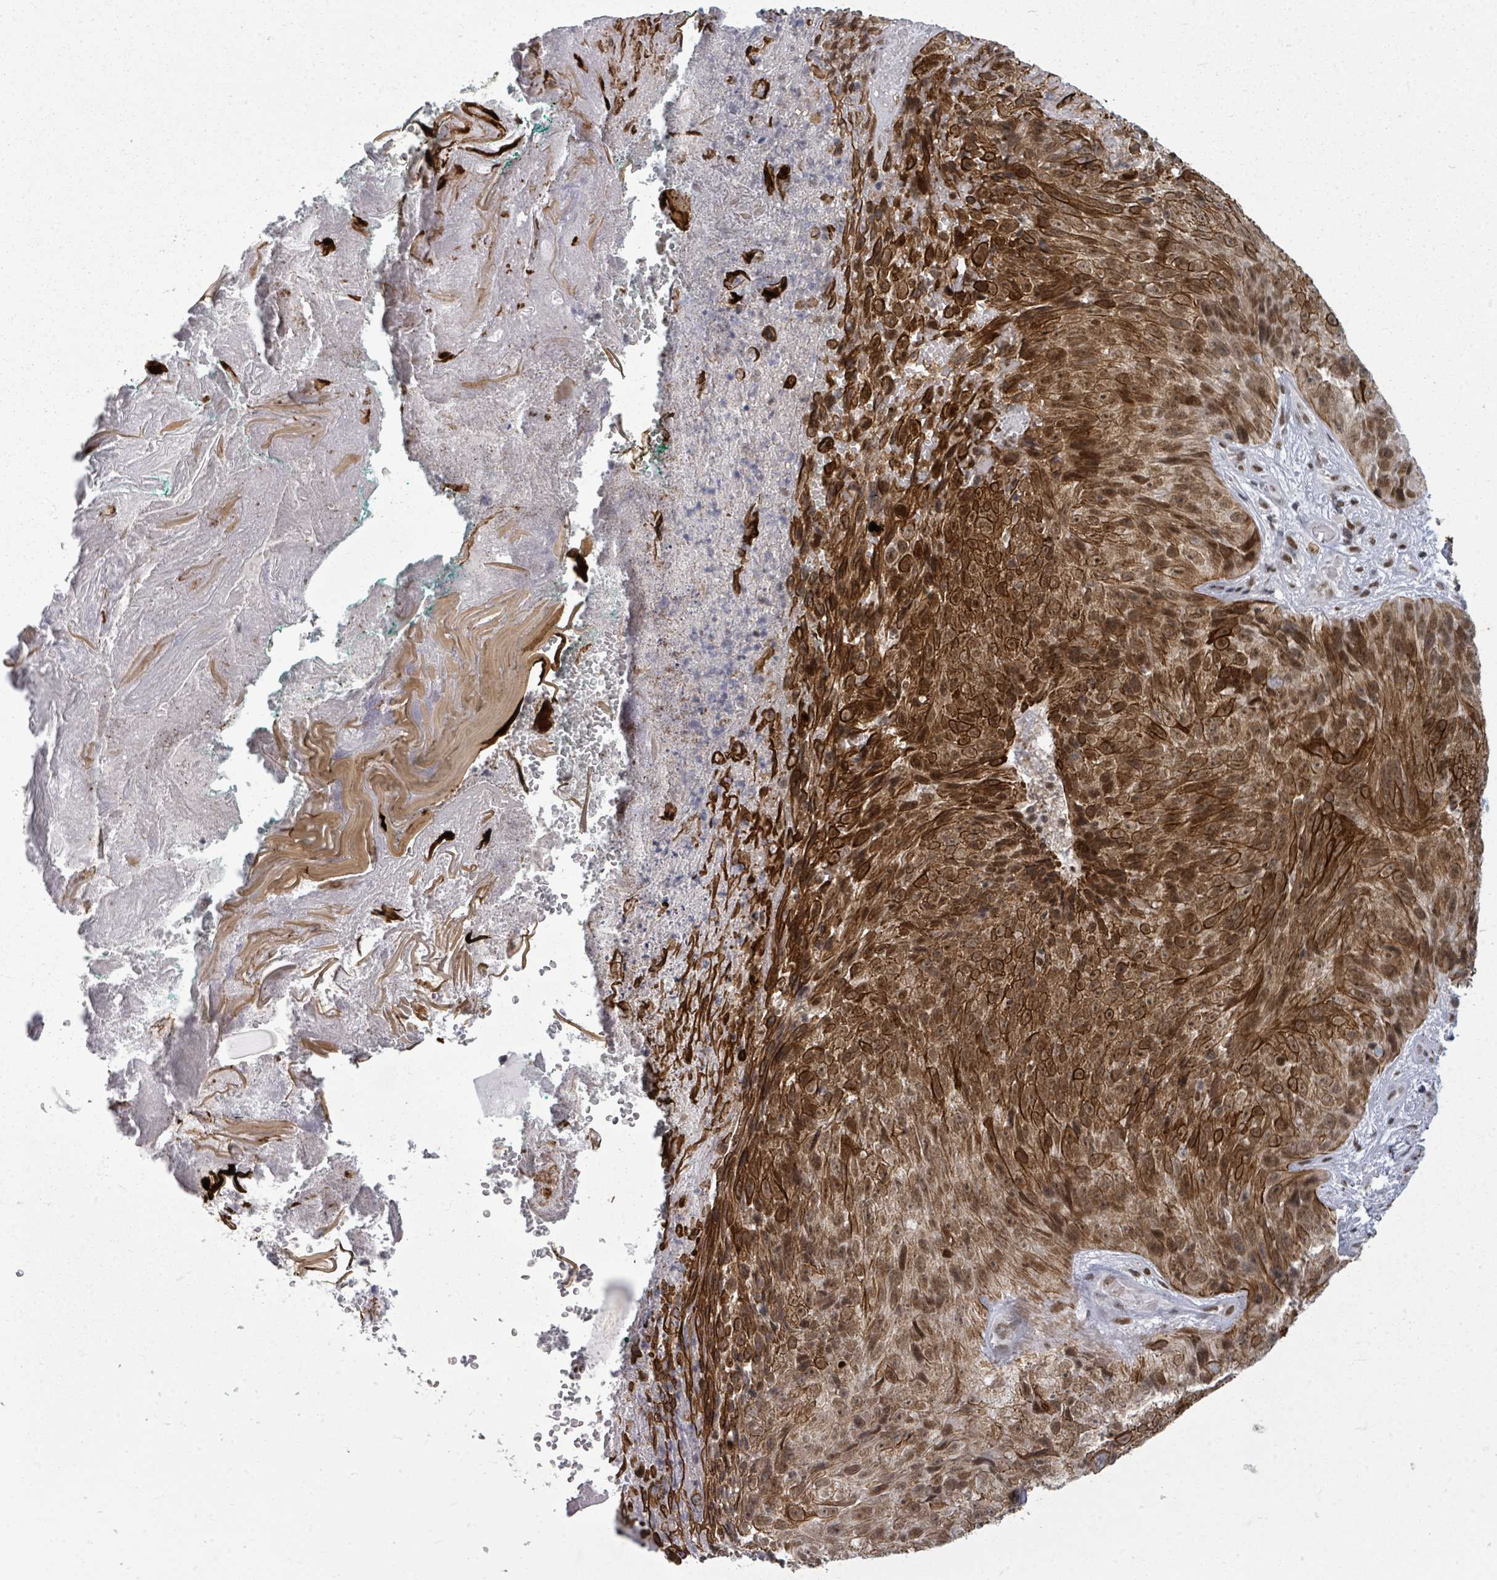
{"staining": {"intensity": "strong", "quantity": ">75%", "location": "cytoplasmic/membranous,nuclear"}, "tissue": "skin cancer", "cell_type": "Tumor cells", "image_type": "cancer", "snomed": [{"axis": "morphology", "description": "Squamous cell carcinoma, NOS"}, {"axis": "topography", "description": "Skin"}], "caption": "IHC of squamous cell carcinoma (skin) displays high levels of strong cytoplasmic/membranous and nuclear expression in approximately >75% of tumor cells. The staining was performed using DAB (3,3'-diaminobenzidine), with brown indicating positive protein expression. Nuclei are stained blue with hematoxylin.", "gene": "ERCC5", "patient": {"sex": "female", "age": 87}}